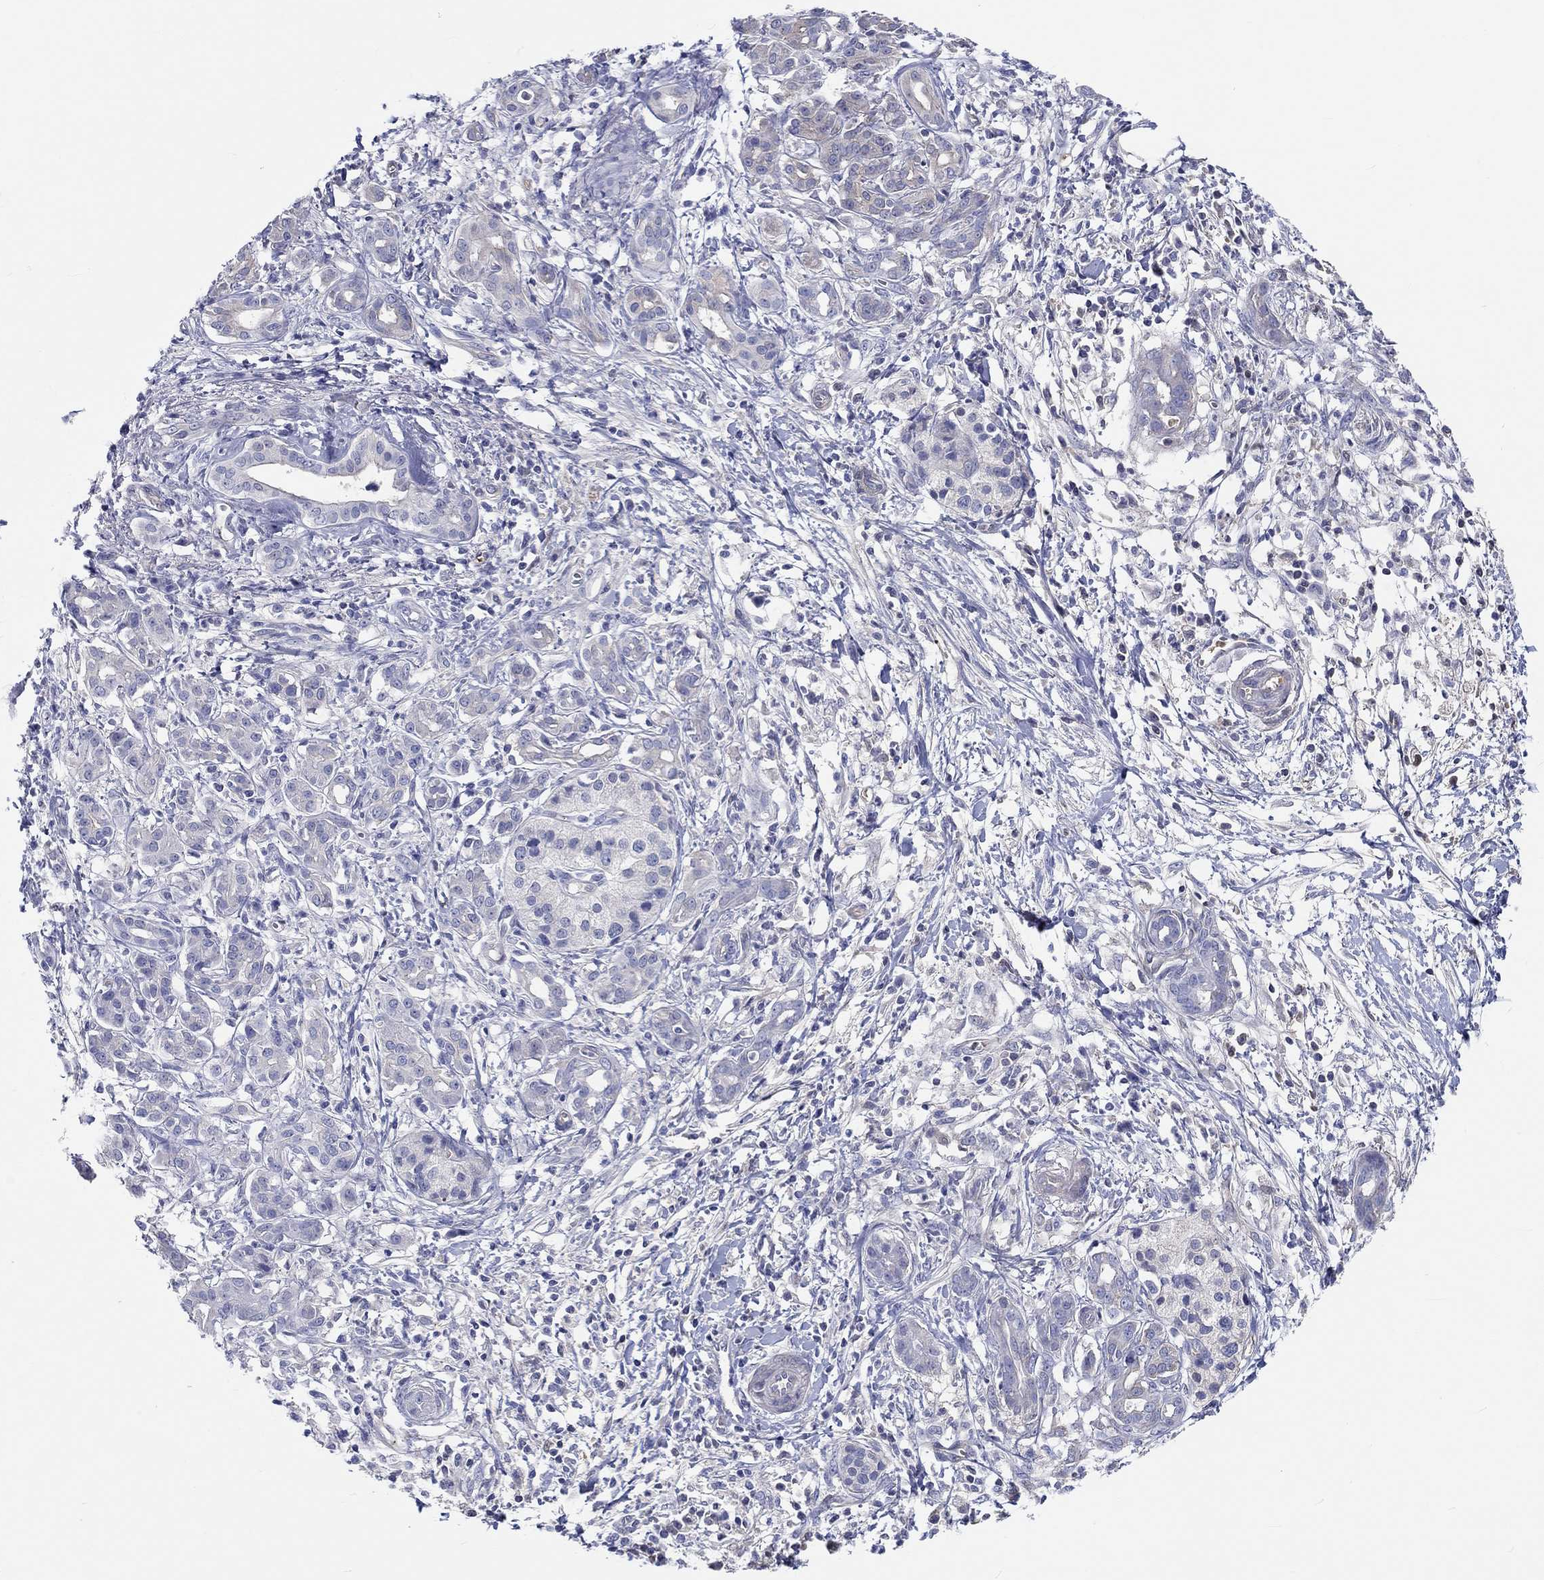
{"staining": {"intensity": "negative", "quantity": "none", "location": "none"}, "tissue": "pancreatic cancer", "cell_type": "Tumor cells", "image_type": "cancer", "snomed": [{"axis": "morphology", "description": "Adenocarcinoma, NOS"}, {"axis": "topography", "description": "Pancreas"}], "caption": "This is an IHC histopathology image of human adenocarcinoma (pancreatic). There is no positivity in tumor cells.", "gene": "CDY2B", "patient": {"sex": "male", "age": 72}}